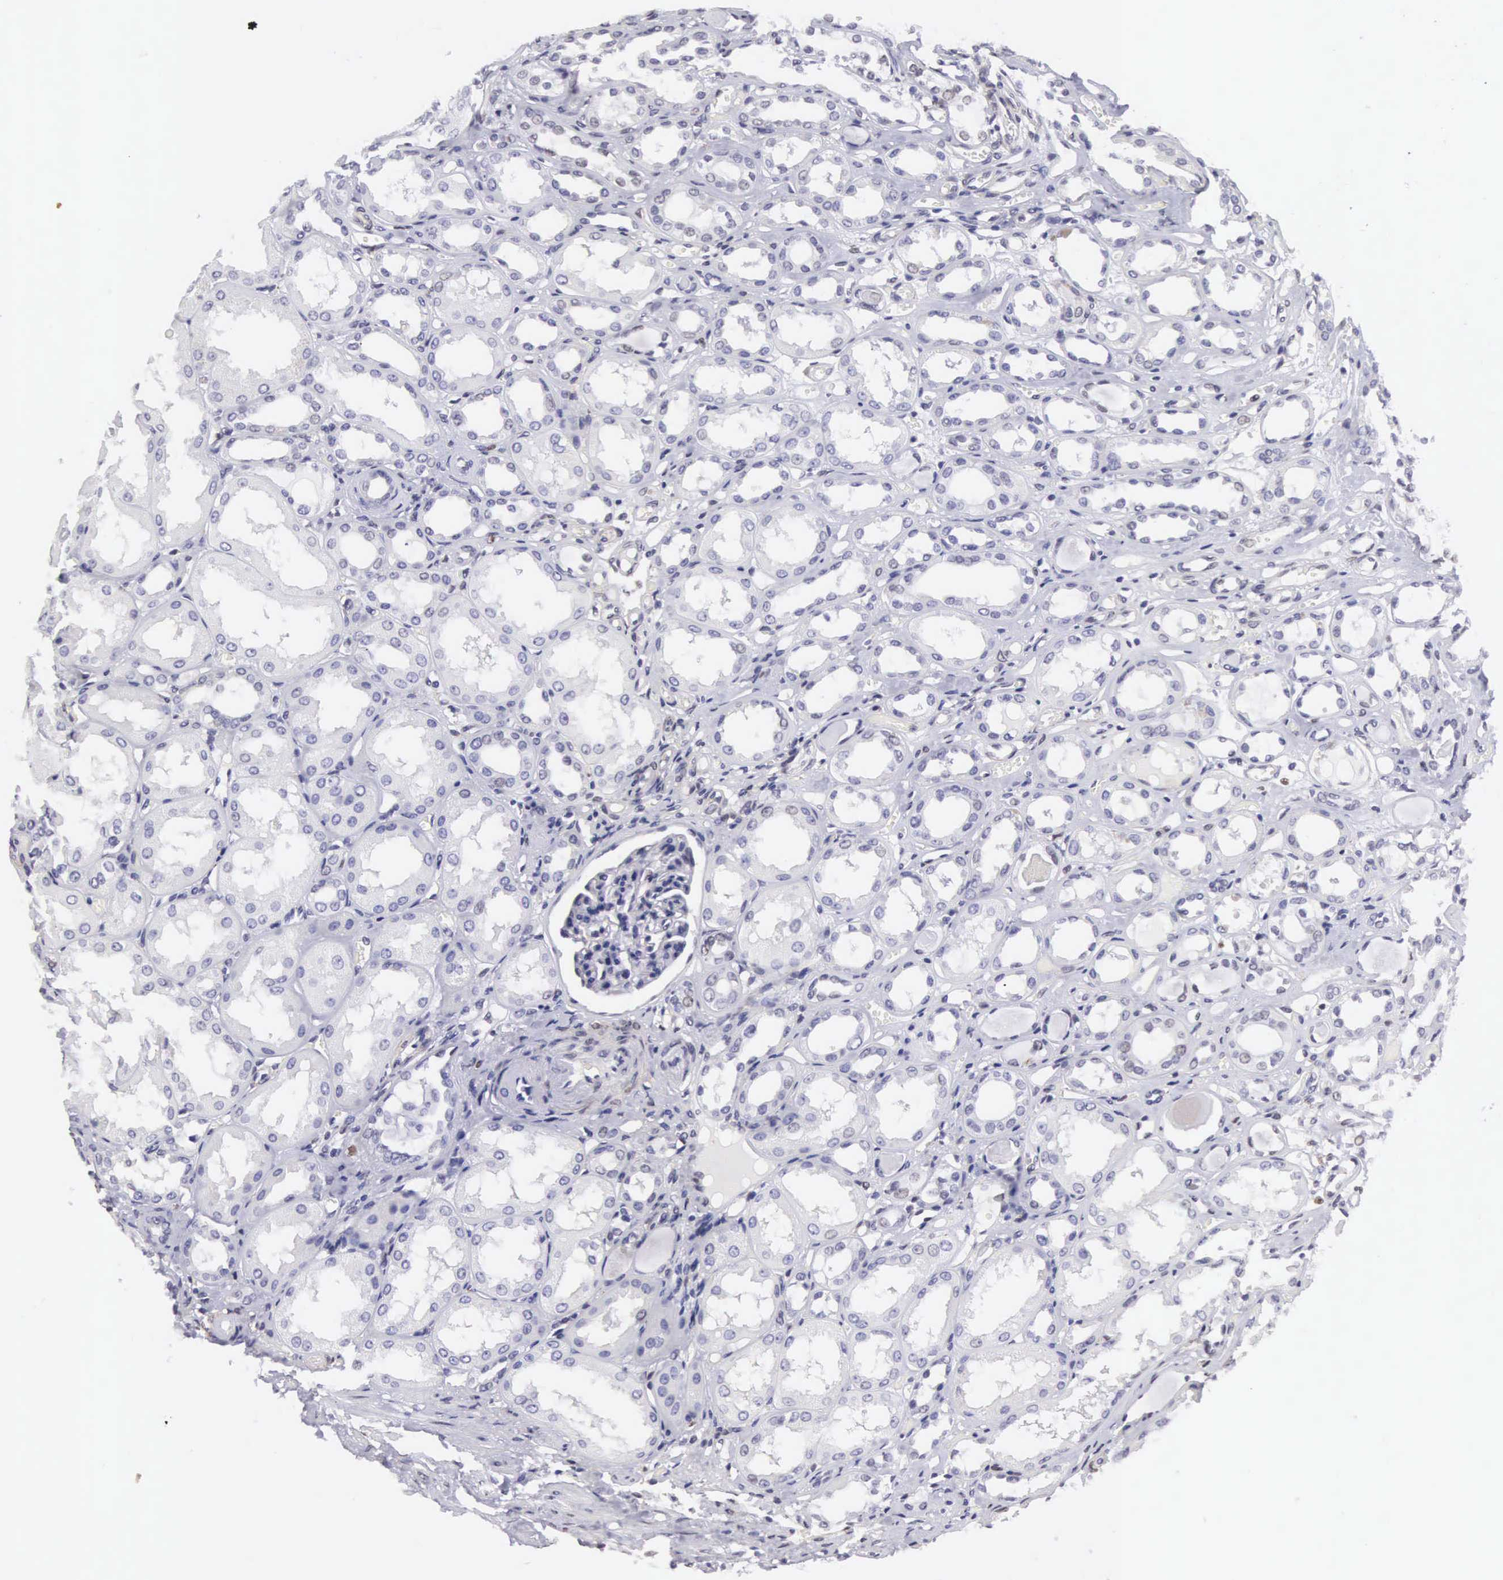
{"staining": {"intensity": "negative", "quantity": "none", "location": "none"}, "tissue": "kidney", "cell_type": "Cells in glomeruli", "image_type": "normal", "snomed": [{"axis": "morphology", "description": "Normal tissue, NOS"}, {"axis": "topography", "description": "Kidney"}], "caption": "High magnification brightfield microscopy of benign kidney stained with DAB (brown) and counterstained with hematoxylin (blue): cells in glomeruli show no significant positivity.", "gene": "ETV6", "patient": {"sex": "male", "age": 61}}